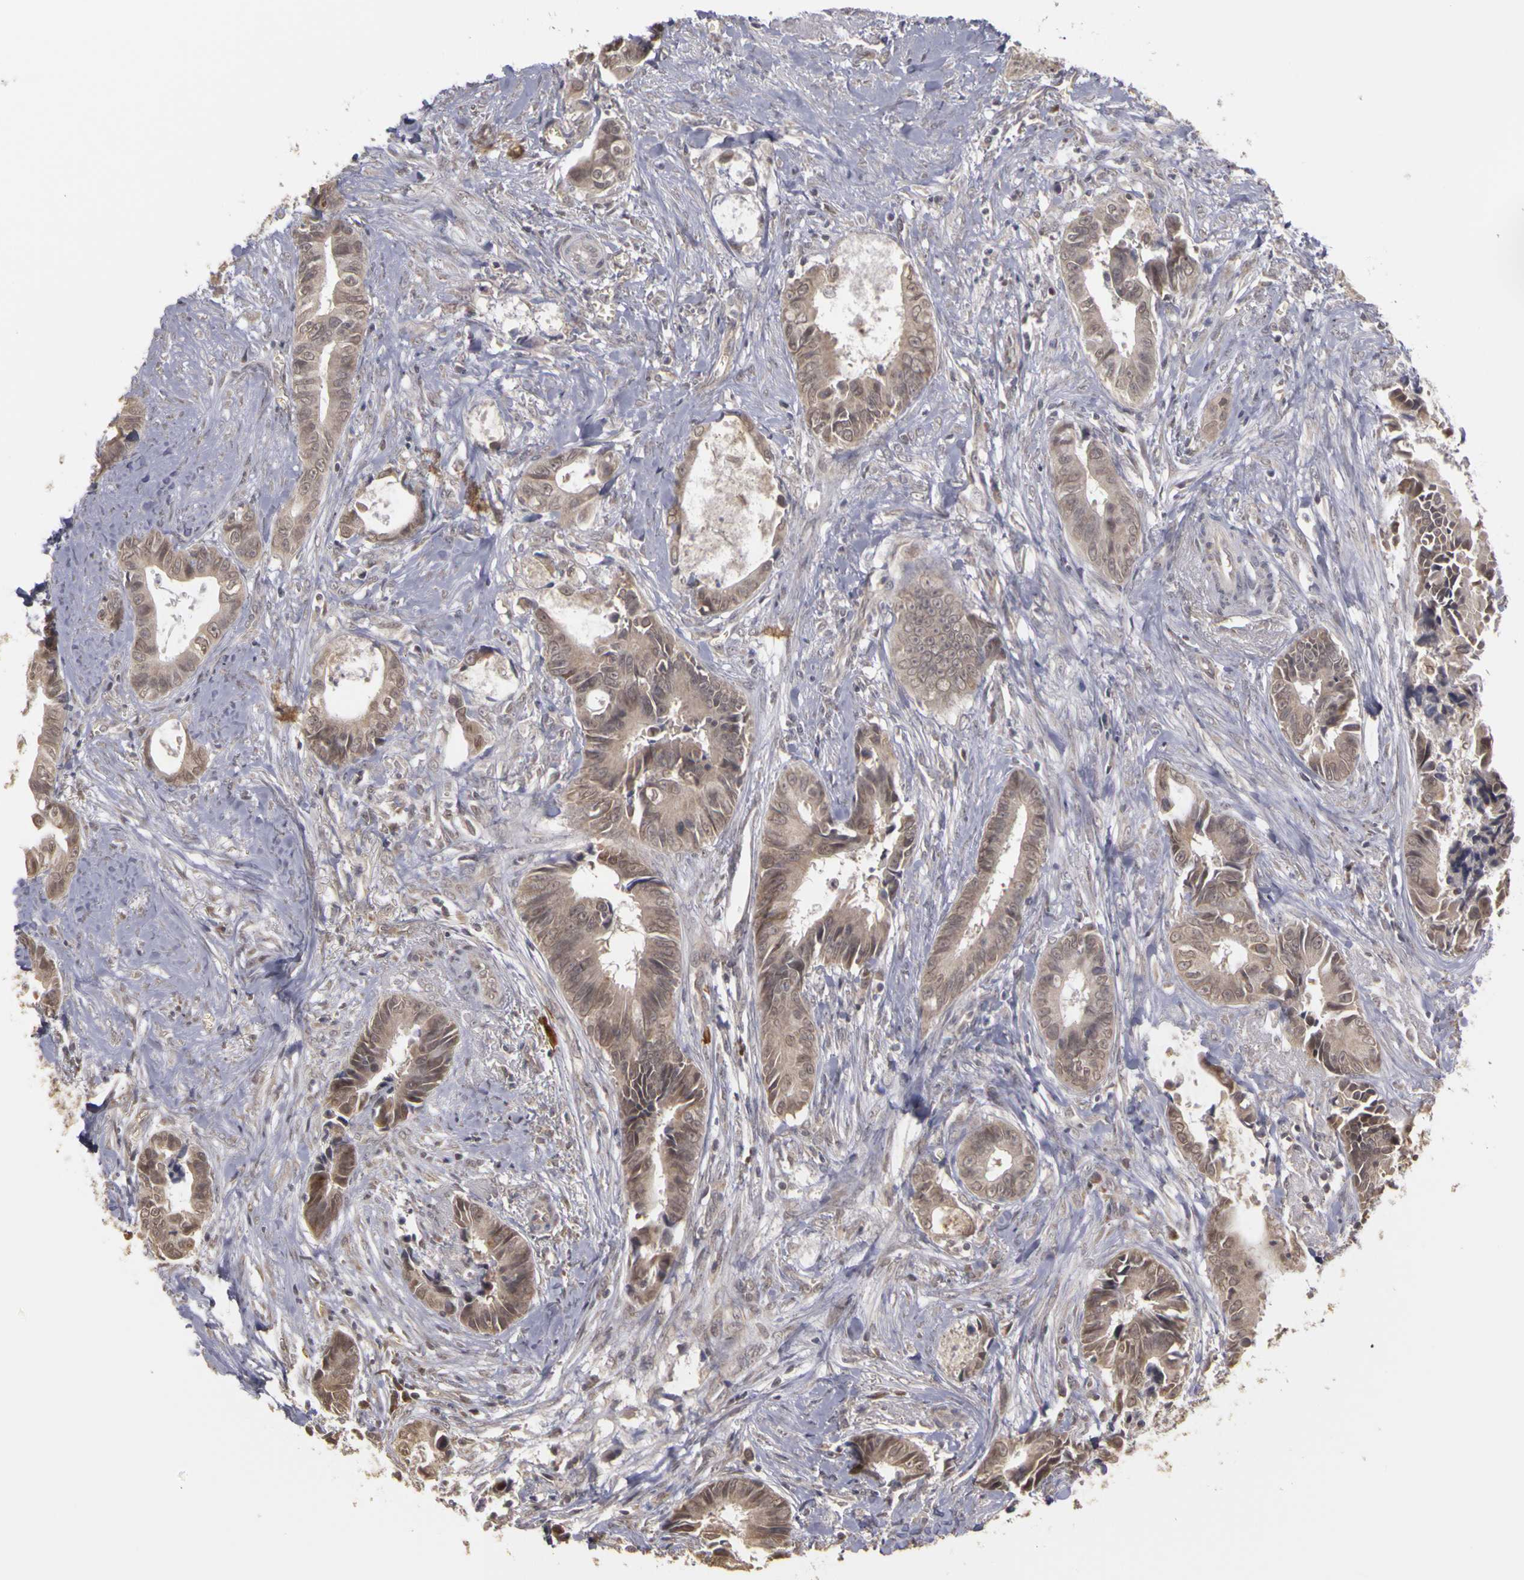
{"staining": {"intensity": "moderate", "quantity": ">75%", "location": "cytoplasmic/membranous"}, "tissue": "colorectal cancer", "cell_type": "Tumor cells", "image_type": "cancer", "snomed": [{"axis": "morphology", "description": "Adenocarcinoma, NOS"}, {"axis": "topography", "description": "Rectum"}], "caption": "Protein staining exhibits moderate cytoplasmic/membranous positivity in about >75% of tumor cells in adenocarcinoma (colorectal).", "gene": "FRMD7", "patient": {"sex": "female", "age": 98}}